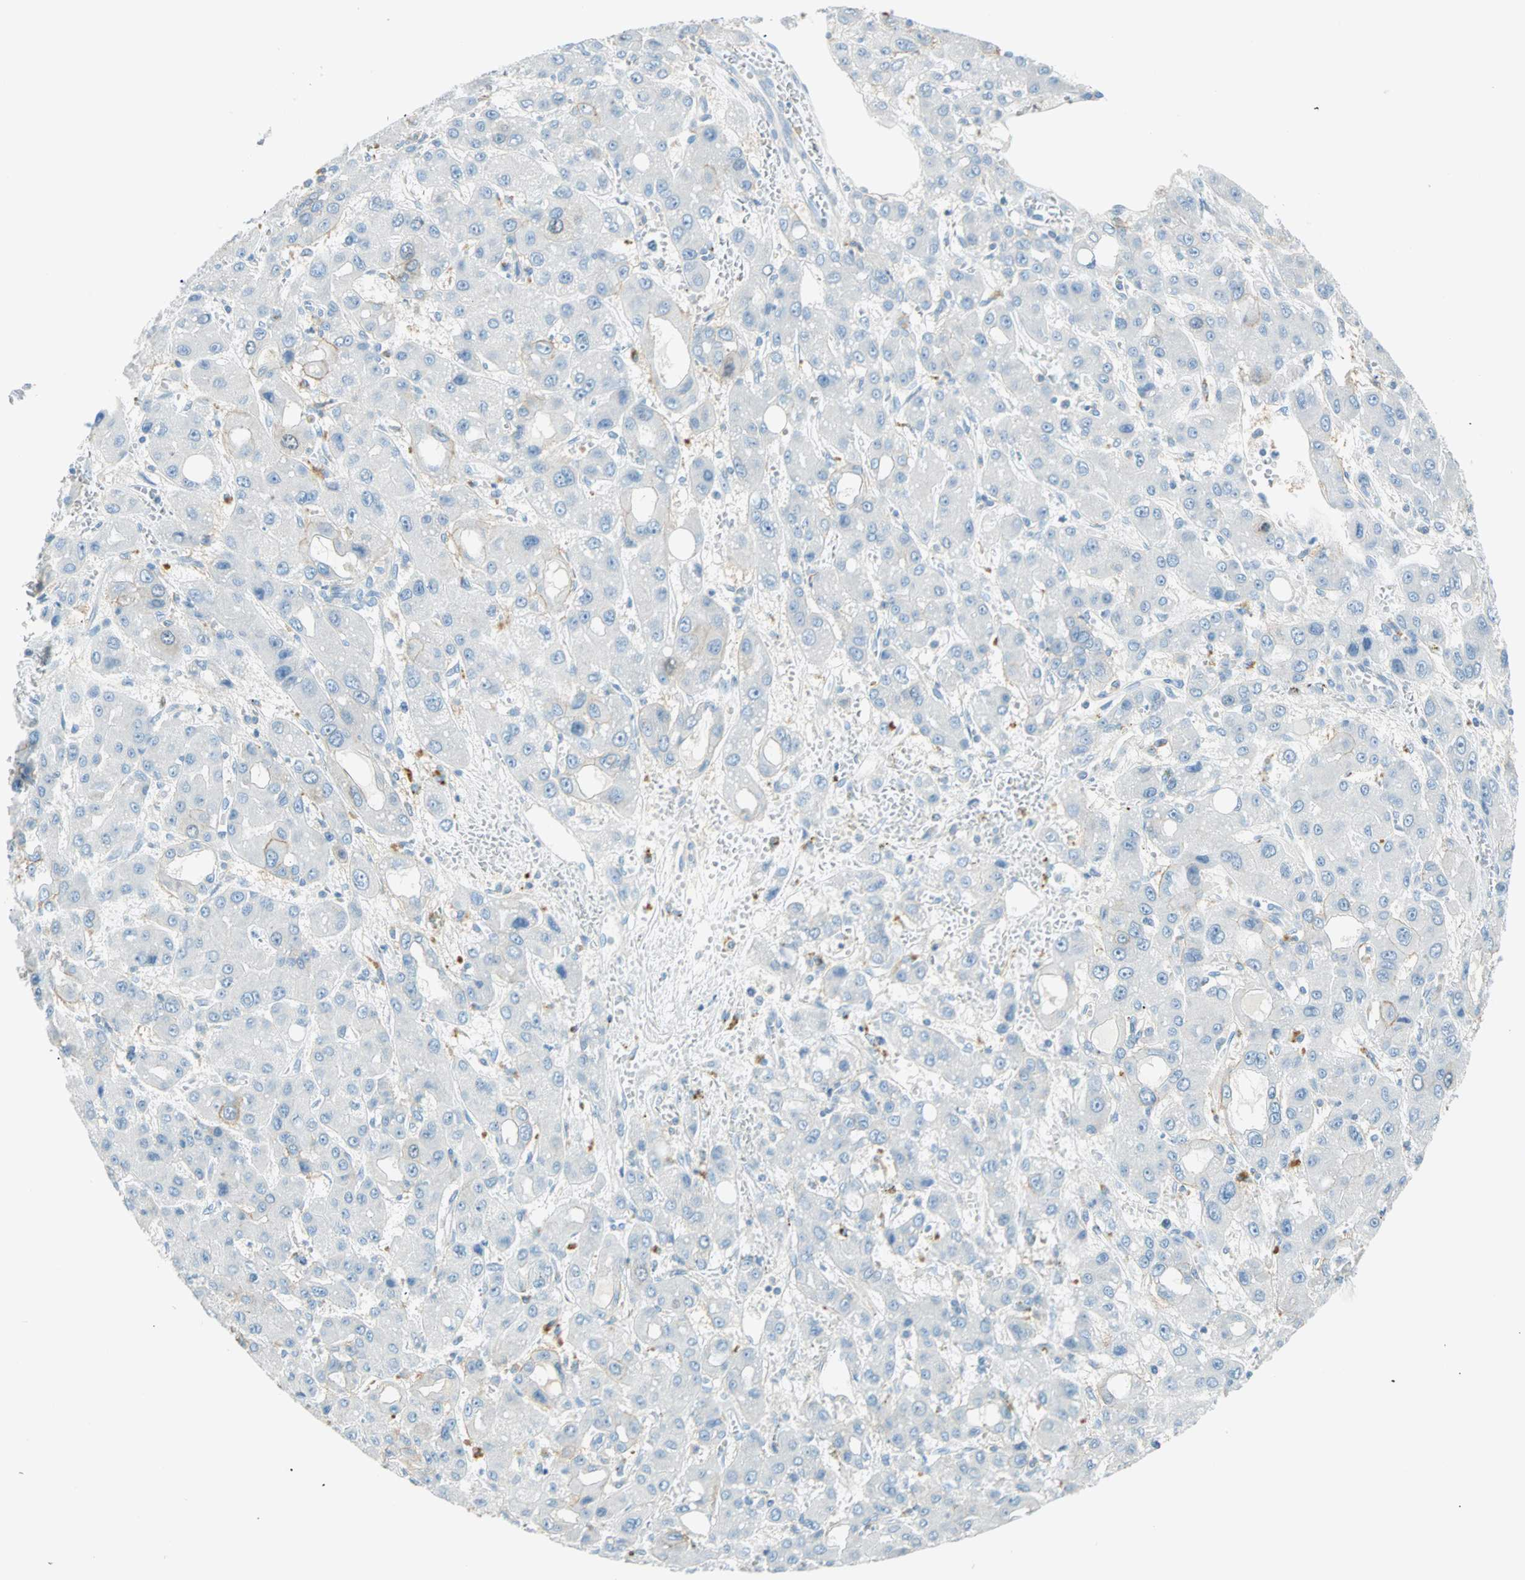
{"staining": {"intensity": "negative", "quantity": "none", "location": "none"}, "tissue": "liver cancer", "cell_type": "Tumor cells", "image_type": "cancer", "snomed": [{"axis": "morphology", "description": "Carcinoma, Hepatocellular, NOS"}, {"axis": "topography", "description": "Liver"}], "caption": "IHC micrograph of neoplastic tissue: human liver cancer stained with DAB displays no significant protein expression in tumor cells.", "gene": "PTTG1", "patient": {"sex": "male", "age": 55}}